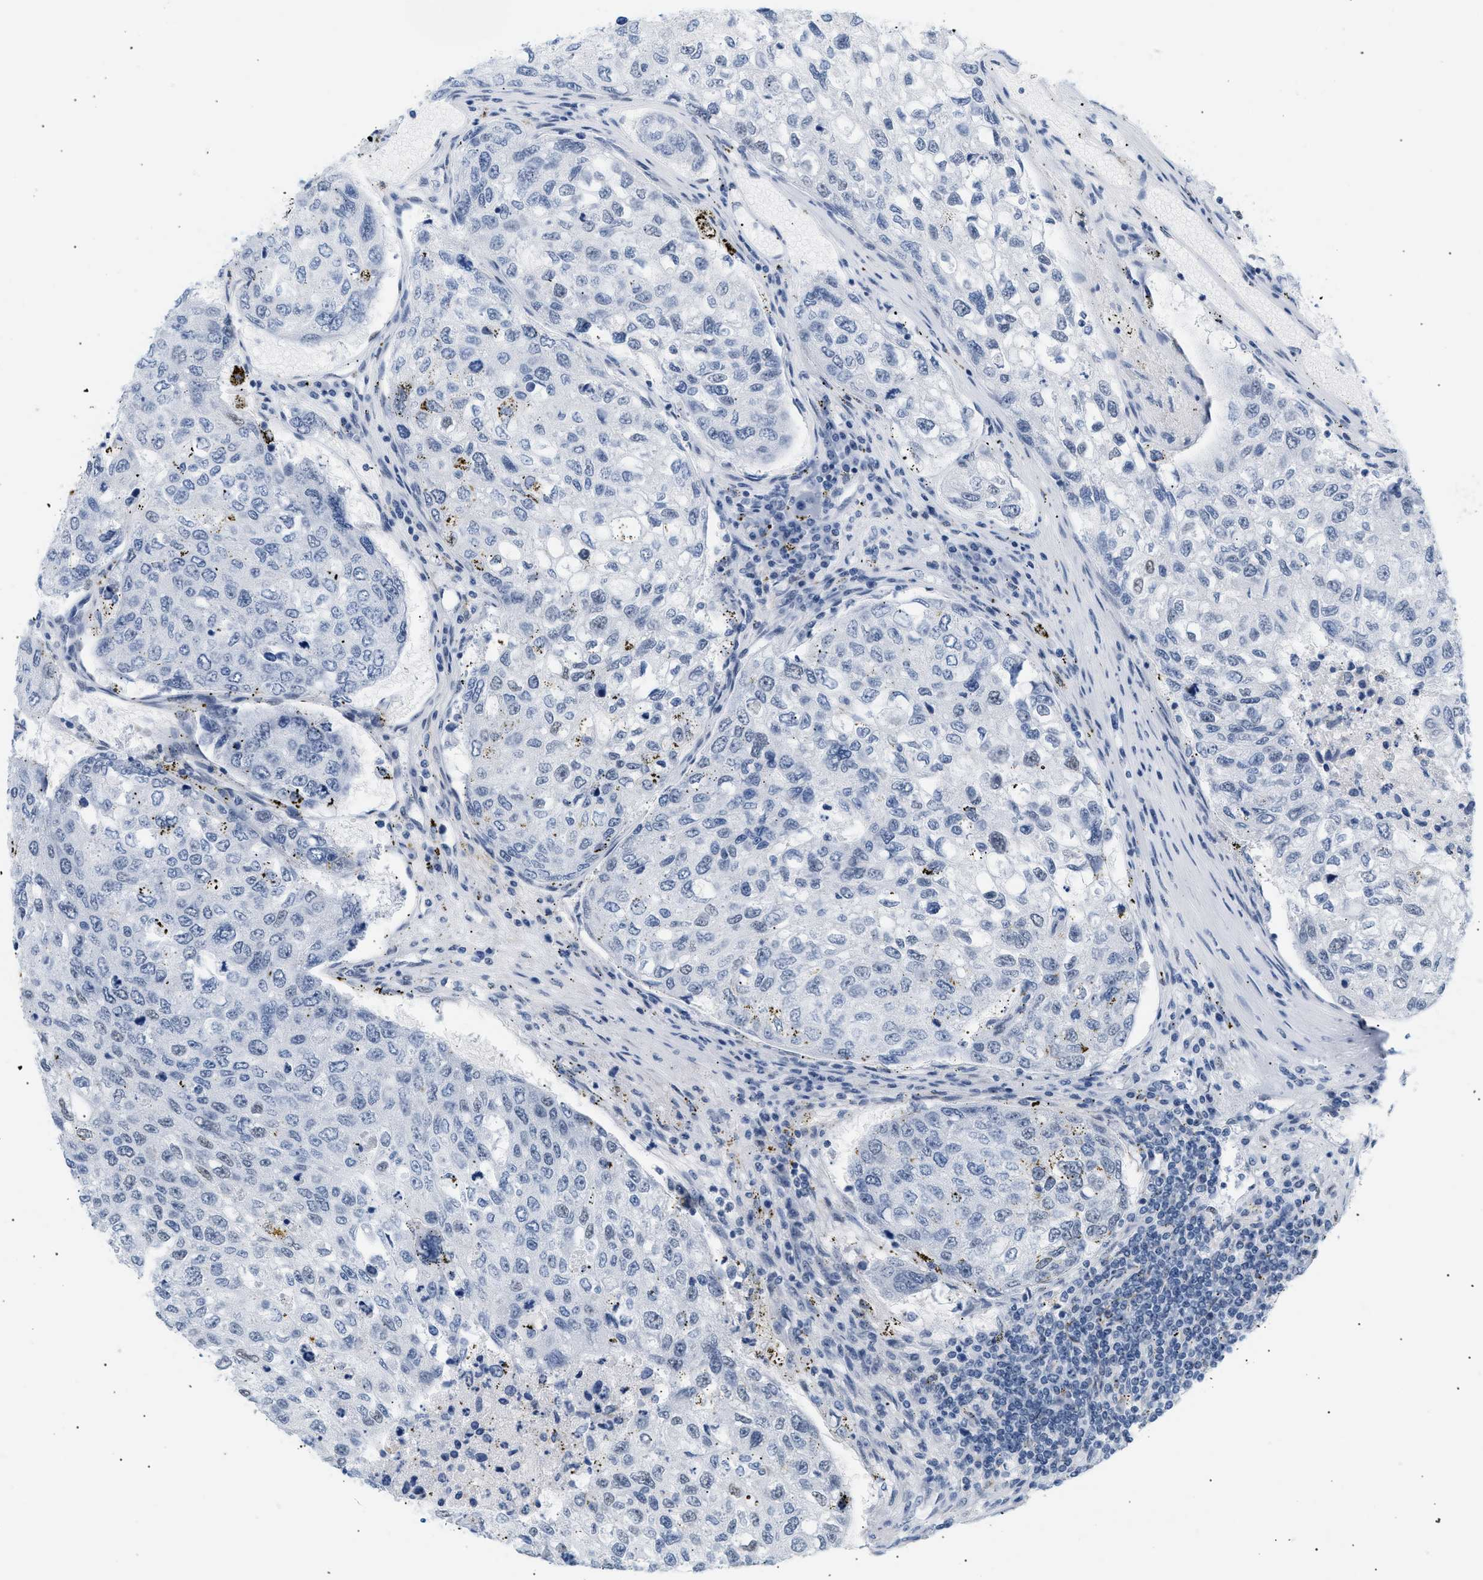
{"staining": {"intensity": "weak", "quantity": "<25%", "location": "nuclear"}, "tissue": "urothelial cancer", "cell_type": "Tumor cells", "image_type": "cancer", "snomed": [{"axis": "morphology", "description": "Urothelial carcinoma, High grade"}, {"axis": "topography", "description": "Lymph node"}, {"axis": "topography", "description": "Urinary bladder"}], "caption": "This is a histopathology image of immunohistochemistry staining of high-grade urothelial carcinoma, which shows no expression in tumor cells. (Brightfield microscopy of DAB (3,3'-diaminobenzidine) IHC at high magnification).", "gene": "ELN", "patient": {"sex": "male", "age": 51}}